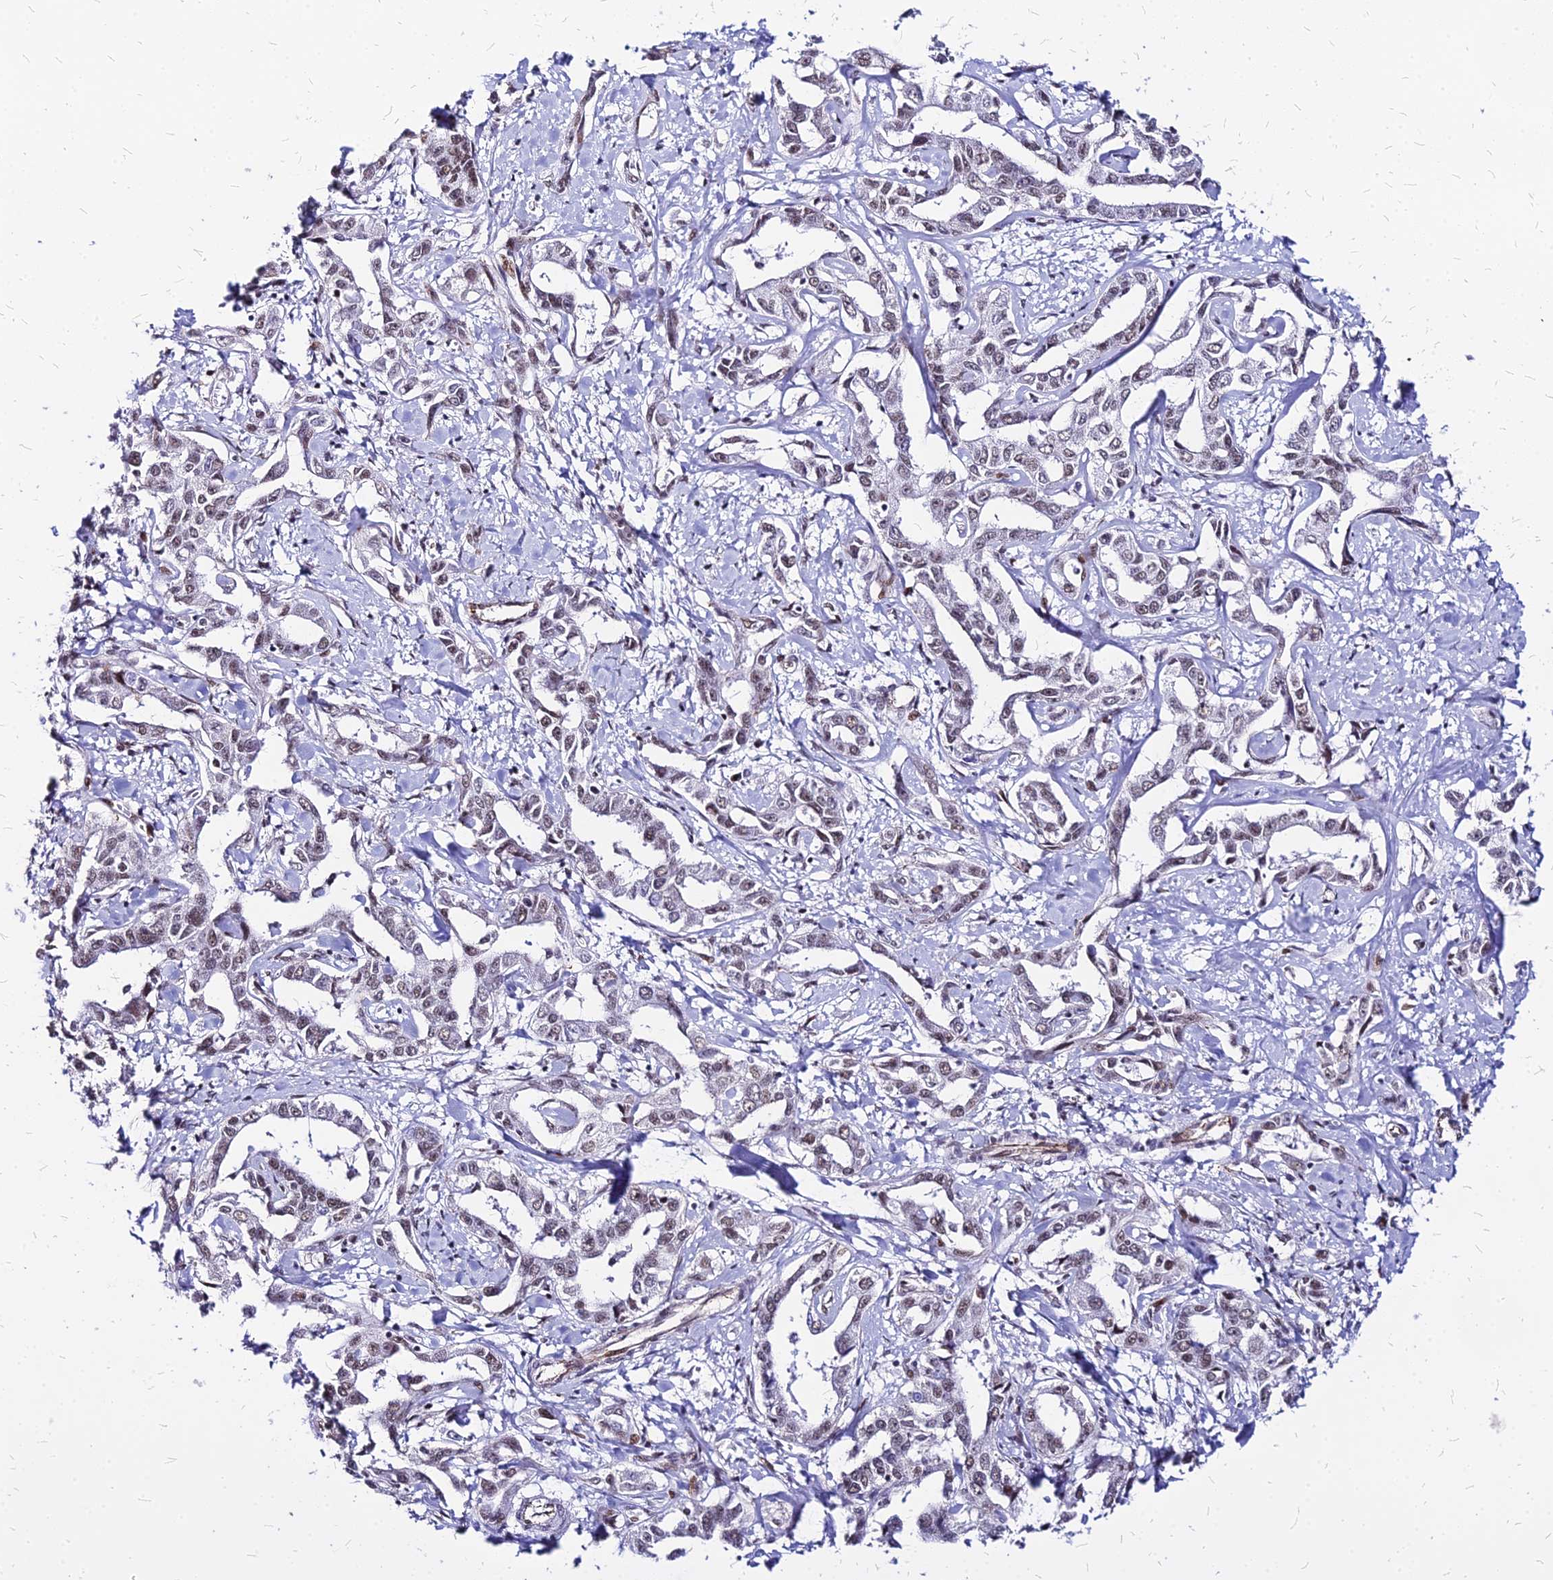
{"staining": {"intensity": "moderate", "quantity": "25%-75%", "location": "nuclear"}, "tissue": "liver cancer", "cell_type": "Tumor cells", "image_type": "cancer", "snomed": [{"axis": "morphology", "description": "Cholangiocarcinoma"}, {"axis": "topography", "description": "Liver"}], "caption": "Liver cholangiocarcinoma stained for a protein displays moderate nuclear positivity in tumor cells.", "gene": "FDX2", "patient": {"sex": "male", "age": 59}}